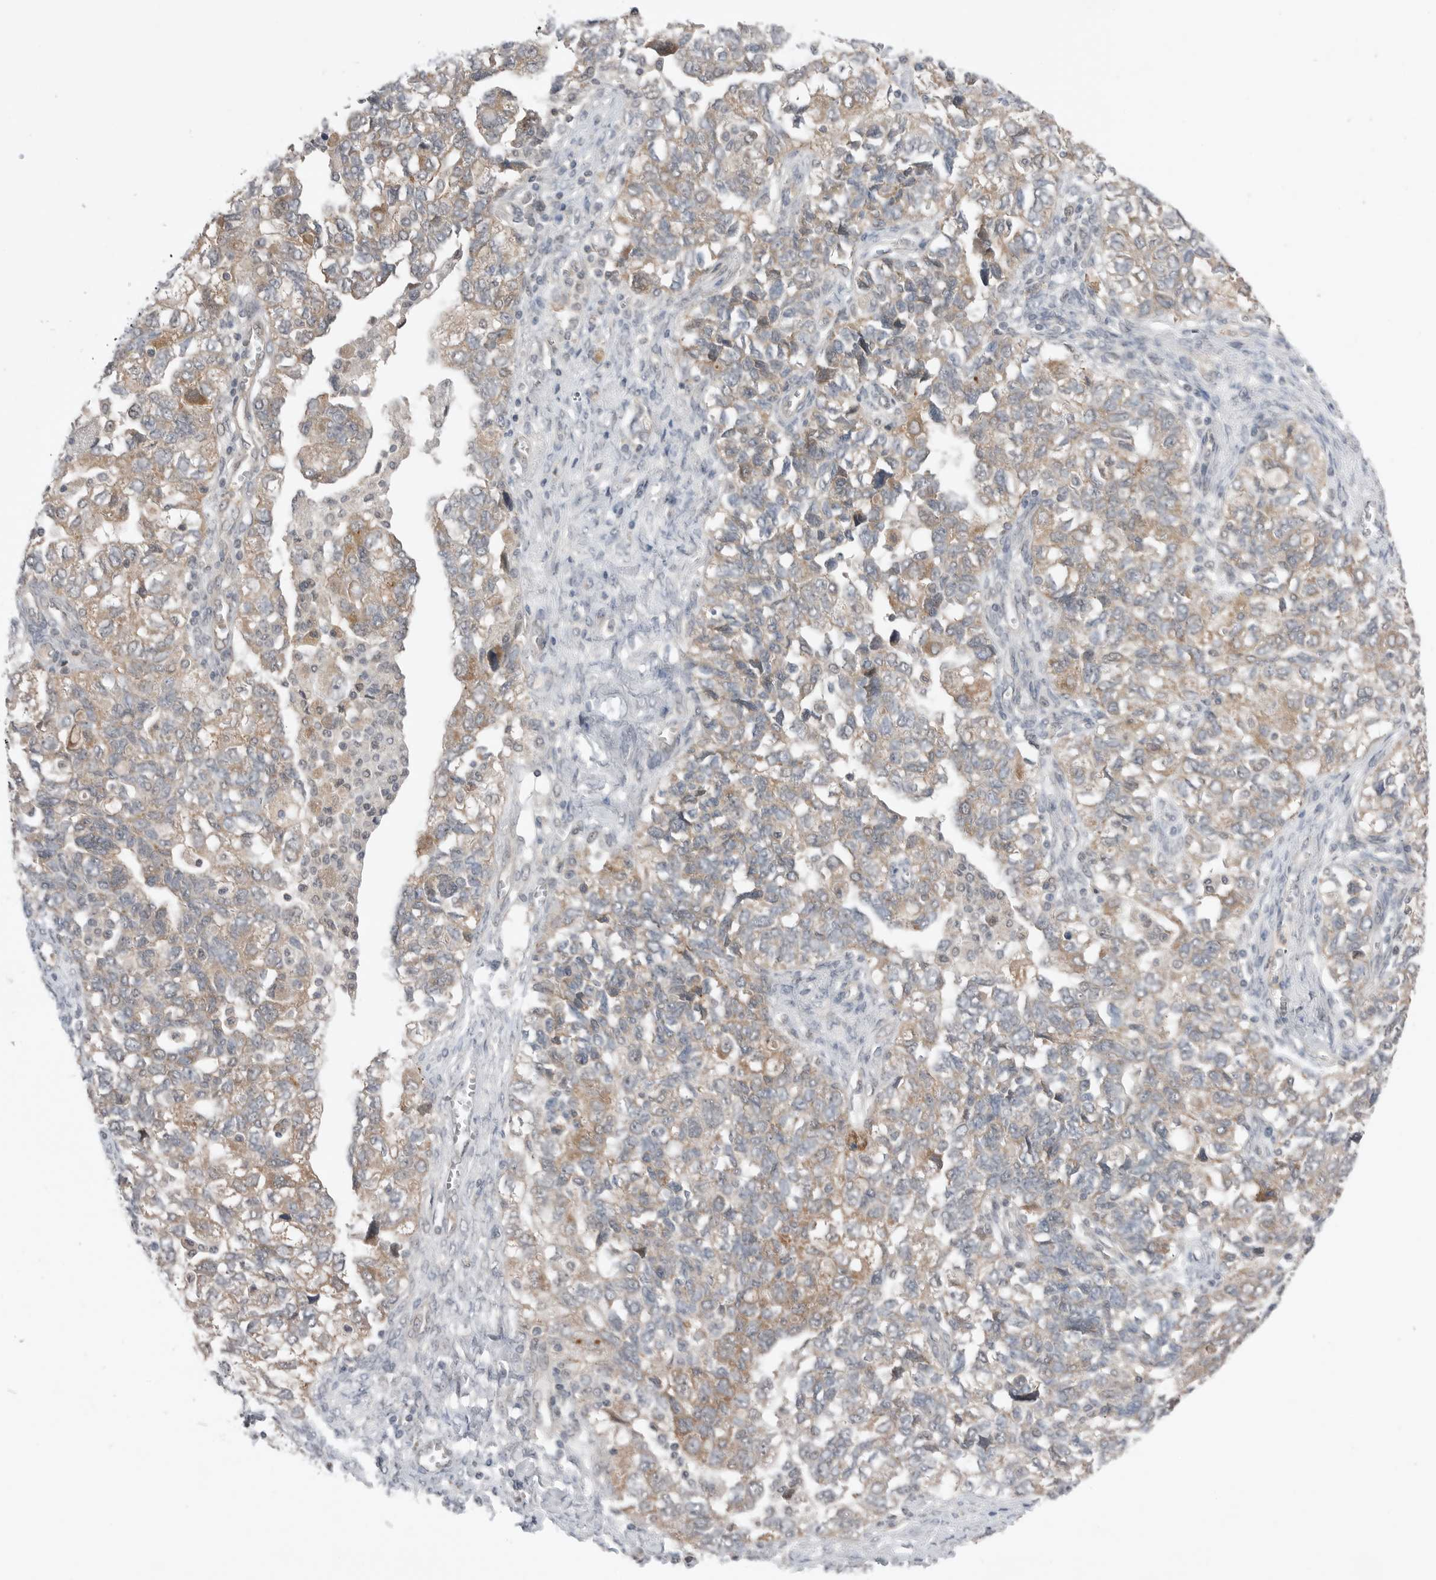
{"staining": {"intensity": "moderate", "quantity": ">75%", "location": "cytoplasmic/membranous"}, "tissue": "ovarian cancer", "cell_type": "Tumor cells", "image_type": "cancer", "snomed": [{"axis": "morphology", "description": "Carcinoma, NOS"}, {"axis": "morphology", "description": "Cystadenocarcinoma, serous, NOS"}, {"axis": "topography", "description": "Ovary"}], "caption": "An immunohistochemistry image of tumor tissue is shown. Protein staining in brown shows moderate cytoplasmic/membranous positivity in ovarian carcinoma within tumor cells.", "gene": "NTAQ1", "patient": {"sex": "female", "age": 69}}